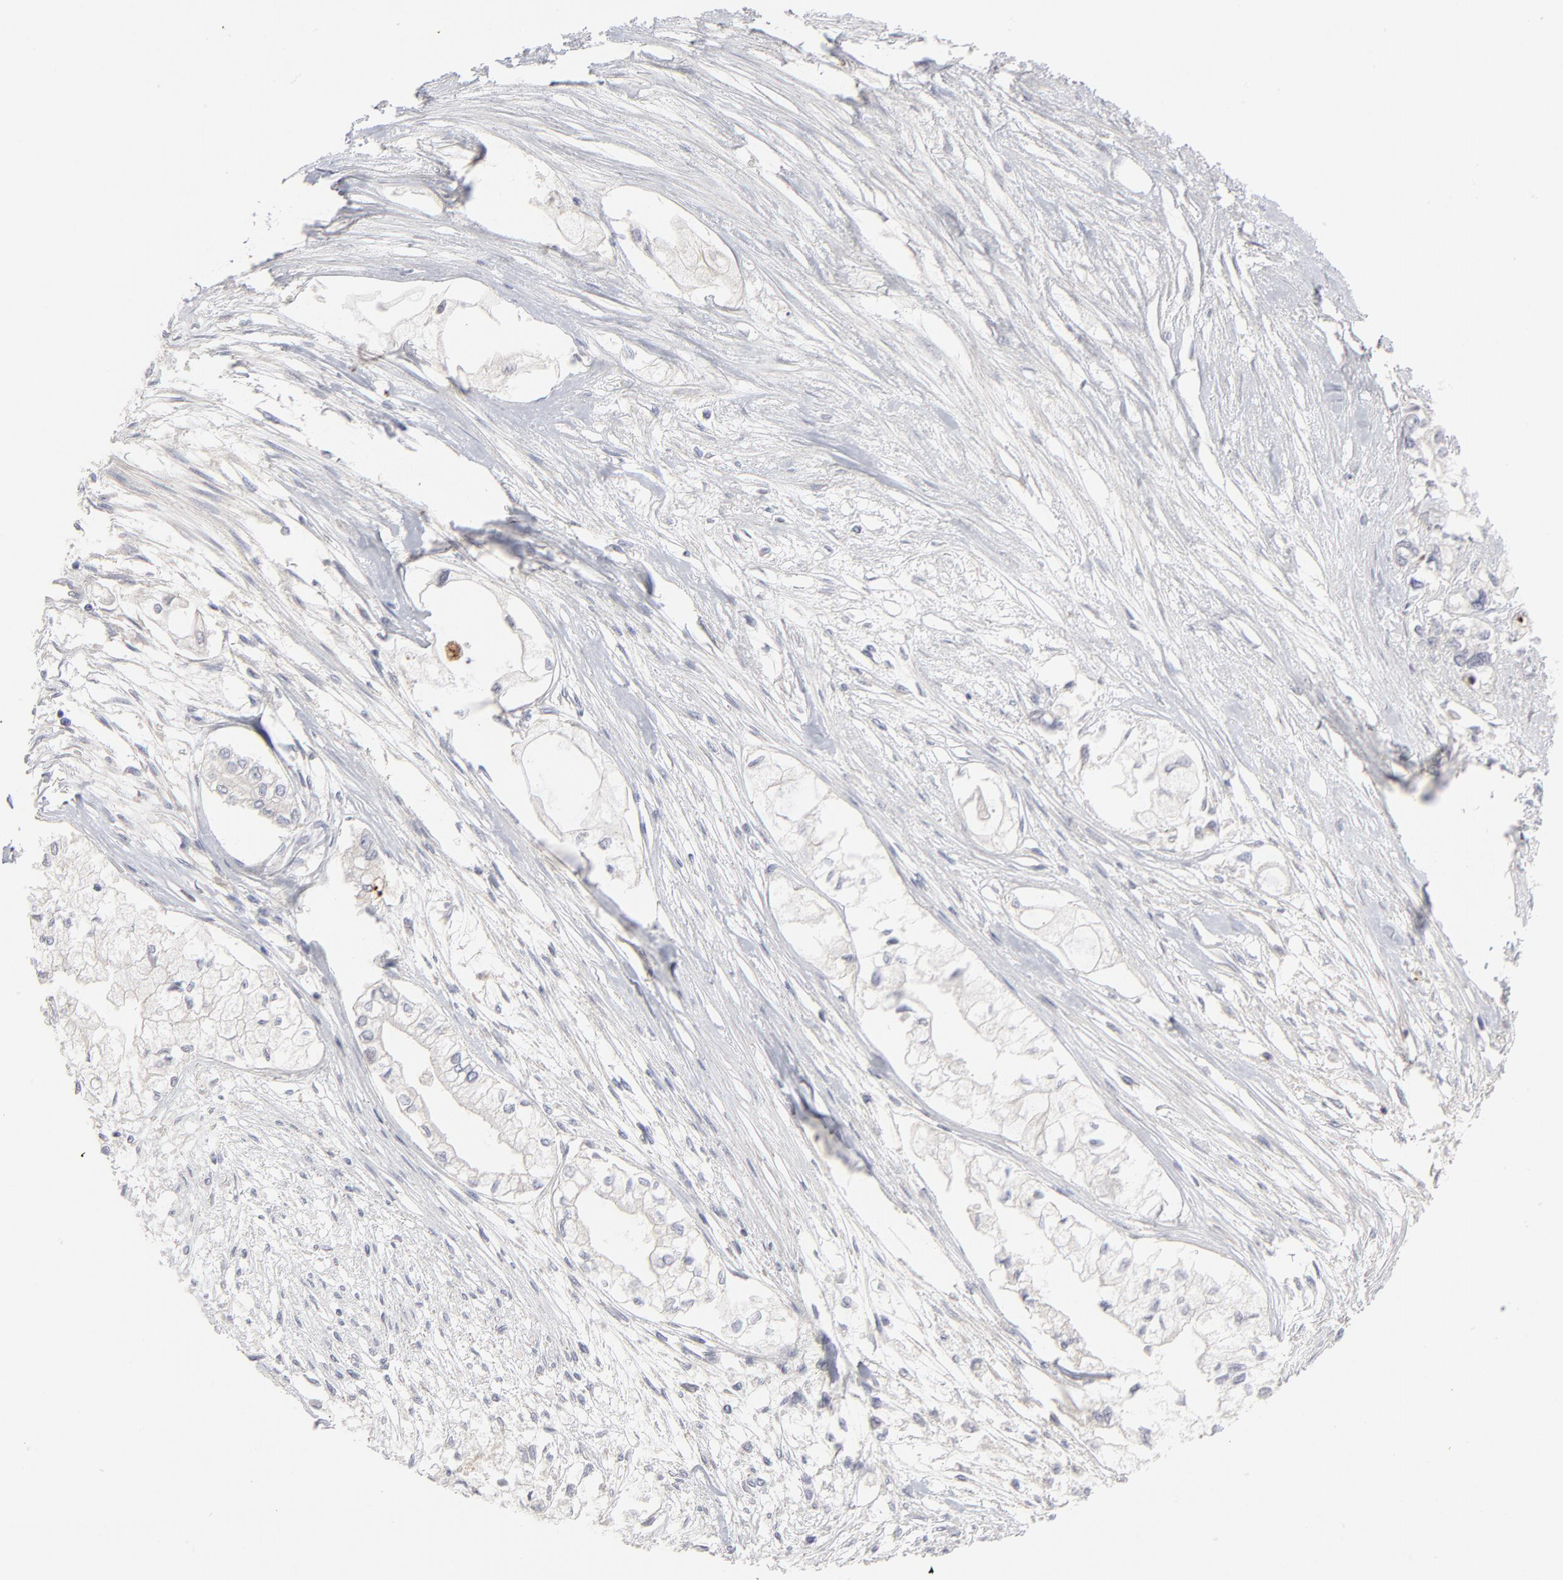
{"staining": {"intensity": "negative", "quantity": "none", "location": "none"}, "tissue": "pancreatic cancer", "cell_type": "Tumor cells", "image_type": "cancer", "snomed": [{"axis": "morphology", "description": "Adenocarcinoma, NOS"}, {"axis": "topography", "description": "Pancreas"}], "caption": "Immunohistochemistry photomicrograph of neoplastic tissue: human pancreatic cancer (adenocarcinoma) stained with DAB exhibits no significant protein expression in tumor cells.", "gene": "CCR3", "patient": {"sex": "male", "age": 79}}